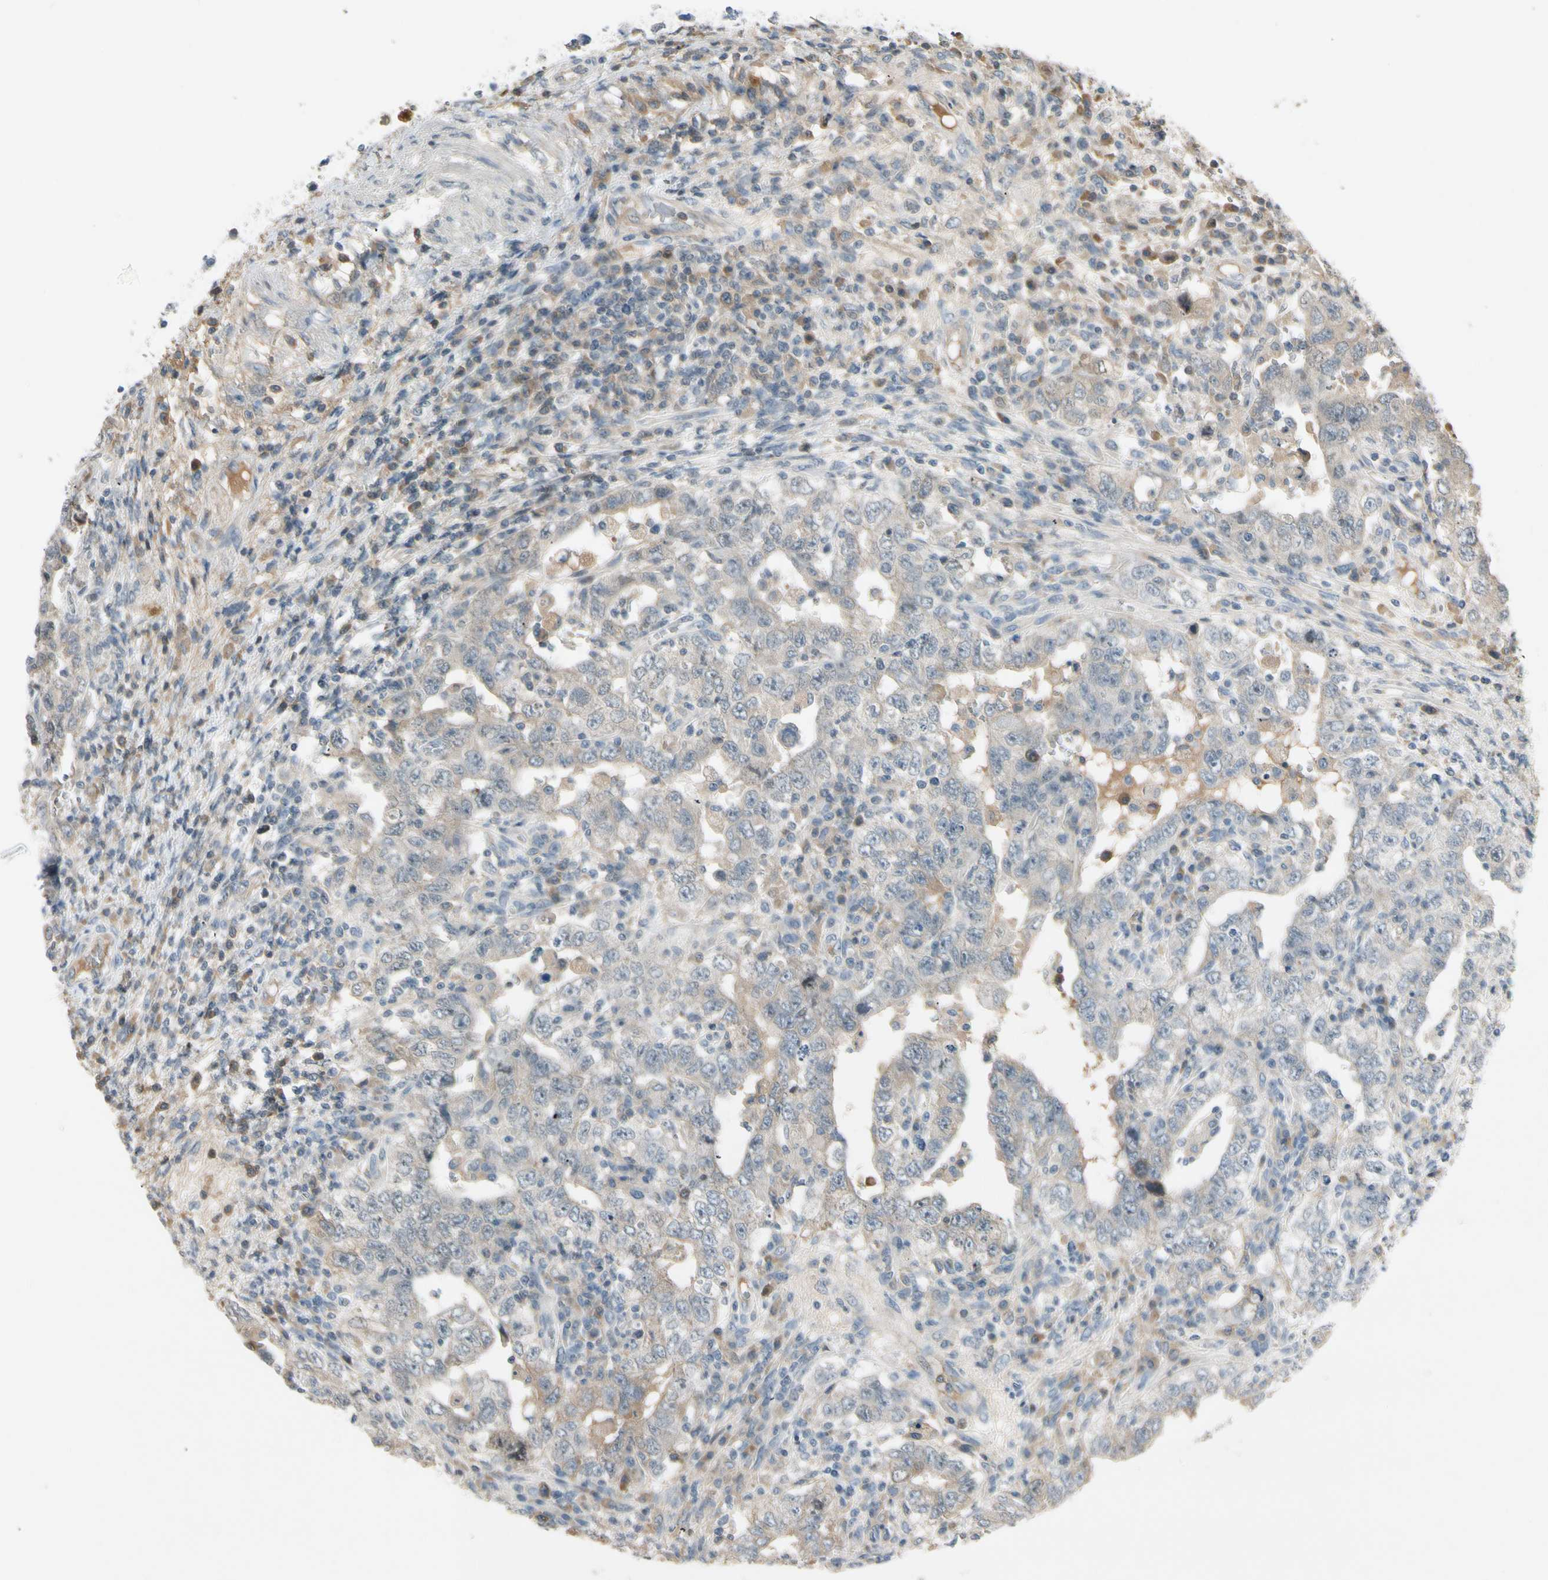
{"staining": {"intensity": "weak", "quantity": "25%-75%", "location": "cytoplasmic/membranous"}, "tissue": "testis cancer", "cell_type": "Tumor cells", "image_type": "cancer", "snomed": [{"axis": "morphology", "description": "Carcinoma, Embryonal, NOS"}, {"axis": "topography", "description": "Testis"}], "caption": "Tumor cells exhibit low levels of weak cytoplasmic/membranous staining in approximately 25%-75% of cells in embryonal carcinoma (testis). (Stains: DAB (3,3'-diaminobenzidine) in brown, nuclei in blue, Microscopy: brightfield microscopy at high magnification).", "gene": "ICAM5", "patient": {"sex": "male", "age": 26}}